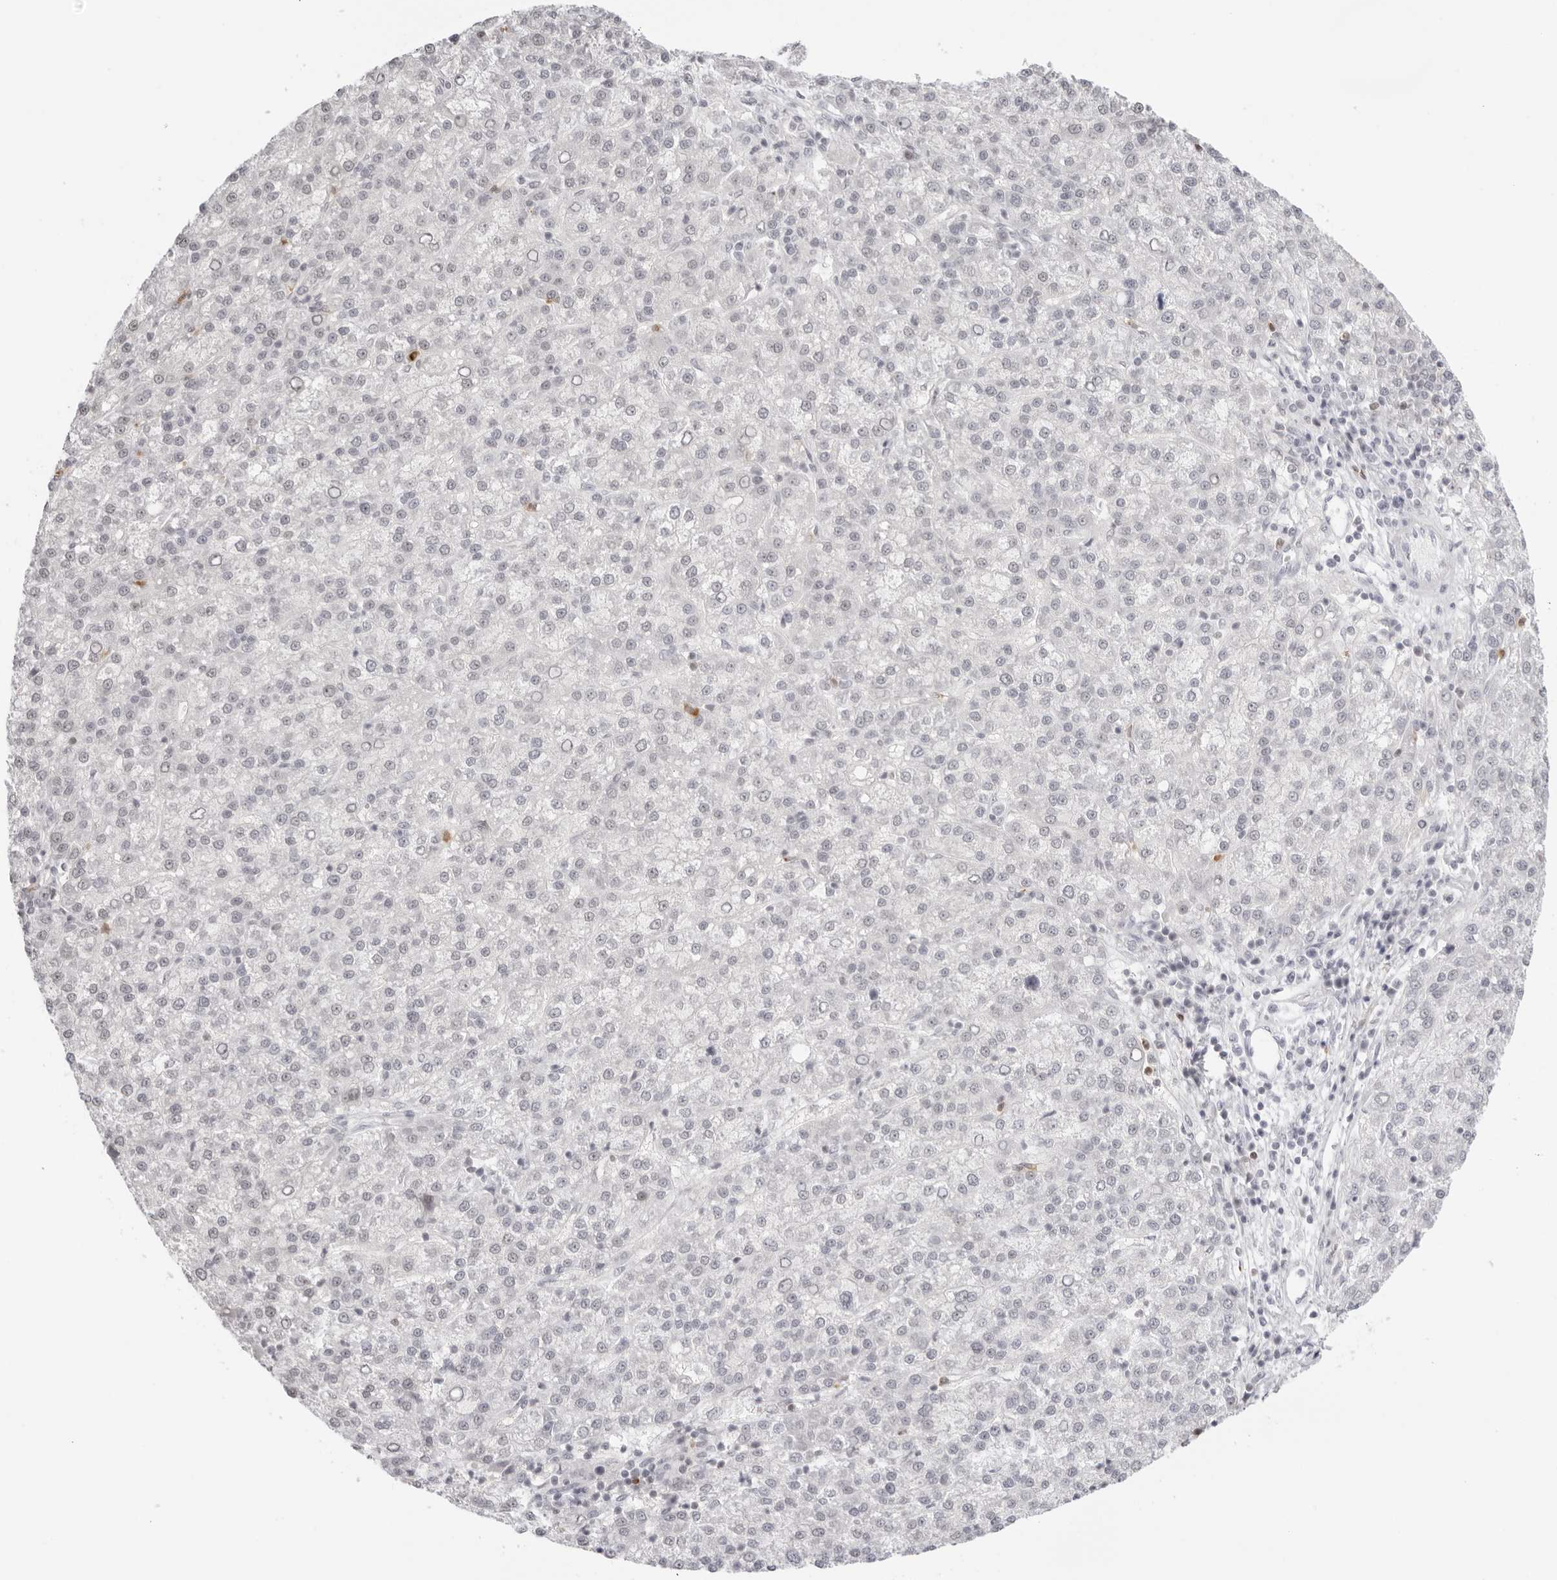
{"staining": {"intensity": "negative", "quantity": "none", "location": "none"}, "tissue": "liver cancer", "cell_type": "Tumor cells", "image_type": "cancer", "snomed": [{"axis": "morphology", "description": "Carcinoma, Hepatocellular, NOS"}, {"axis": "topography", "description": "Liver"}], "caption": "IHC of human liver cancer (hepatocellular carcinoma) displays no staining in tumor cells.", "gene": "RNF146", "patient": {"sex": "female", "age": 58}}